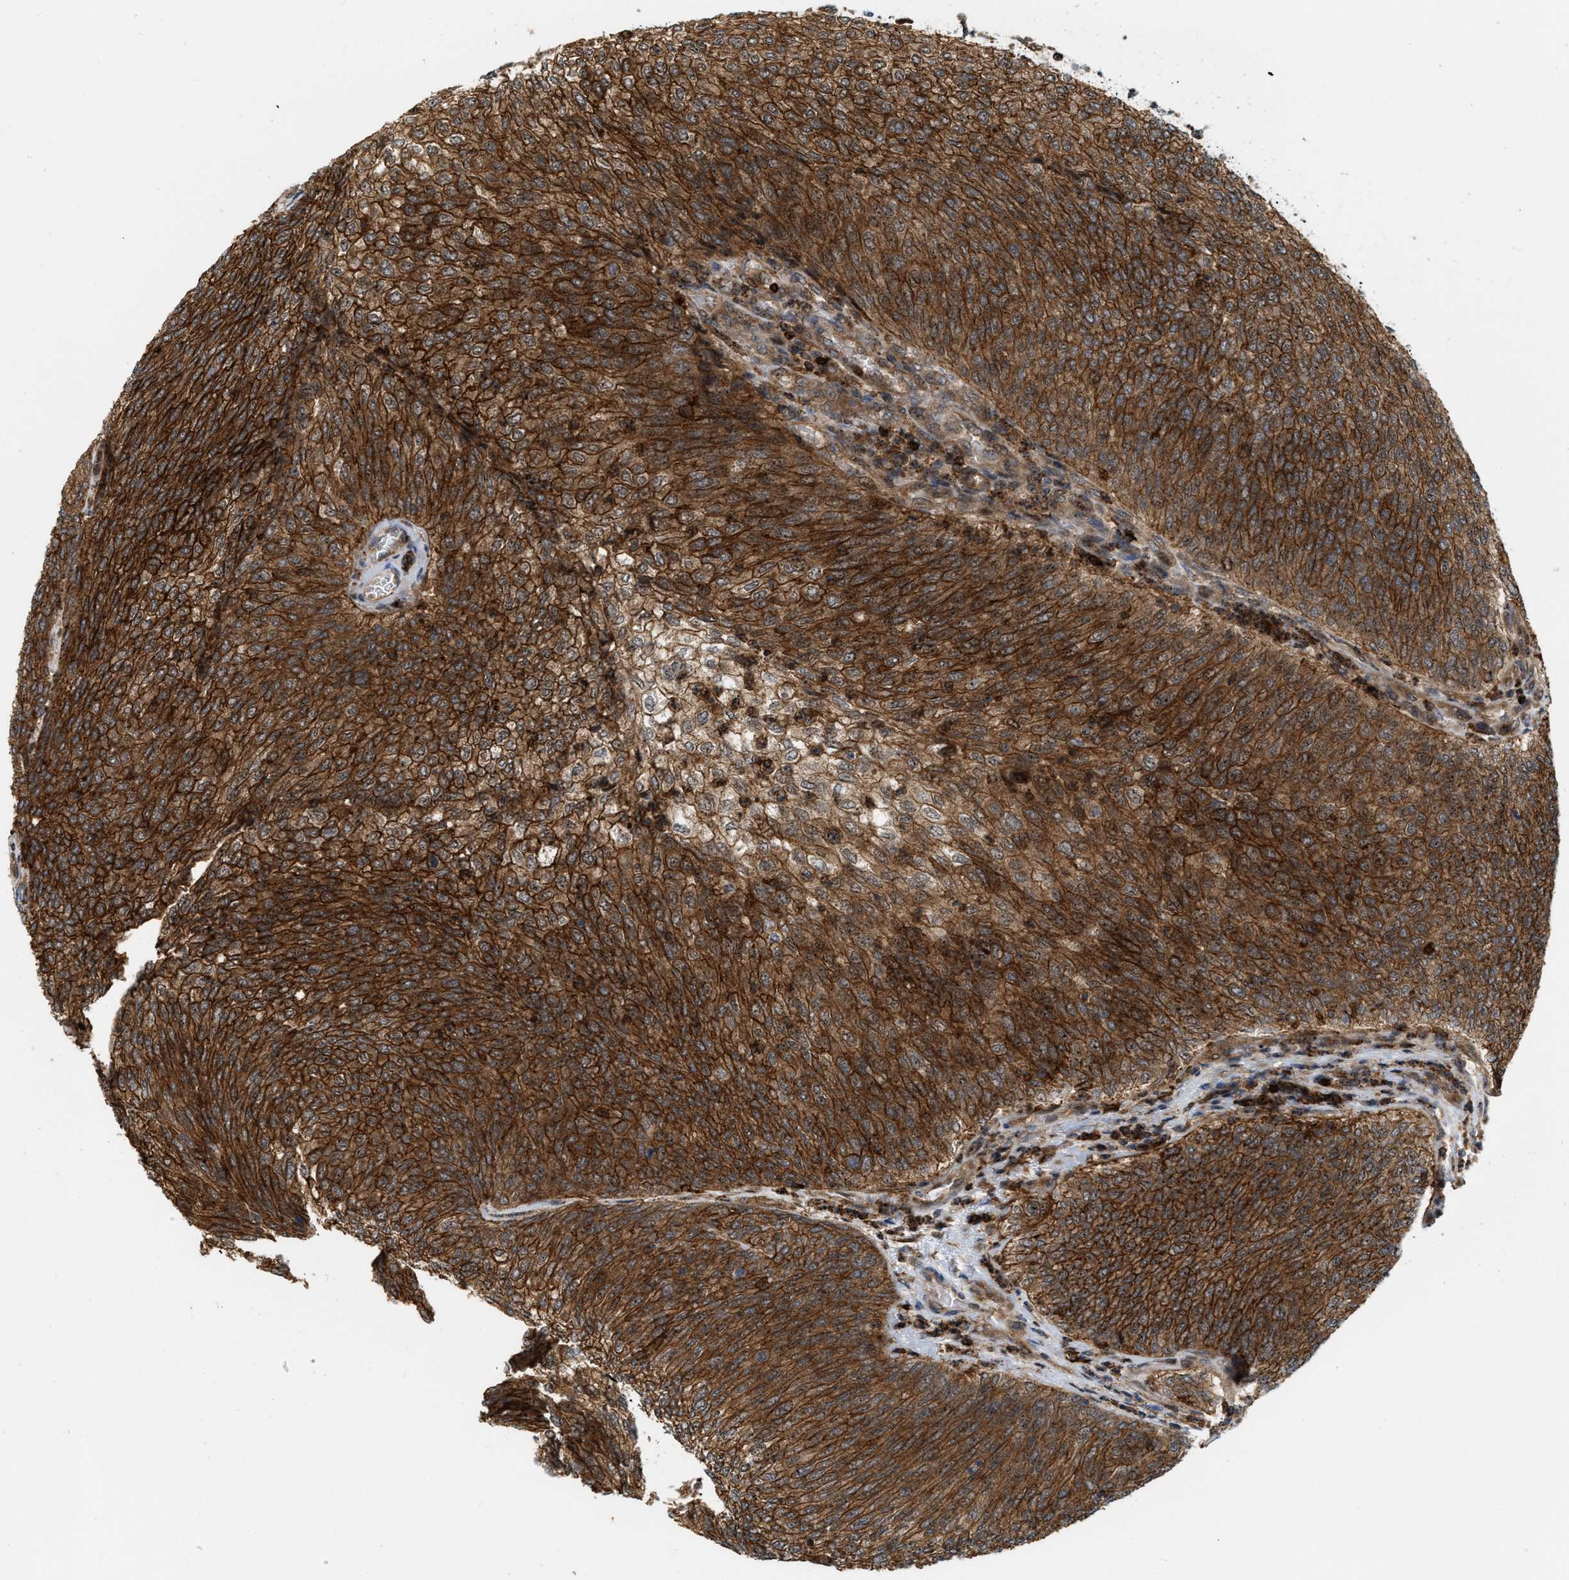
{"staining": {"intensity": "strong", "quantity": ">75%", "location": "cytoplasmic/membranous"}, "tissue": "urothelial cancer", "cell_type": "Tumor cells", "image_type": "cancer", "snomed": [{"axis": "morphology", "description": "Urothelial carcinoma, Low grade"}, {"axis": "topography", "description": "Urinary bladder"}], "caption": "Urothelial cancer tissue displays strong cytoplasmic/membranous positivity in approximately >75% of tumor cells", "gene": "IQCE", "patient": {"sex": "female", "age": 79}}